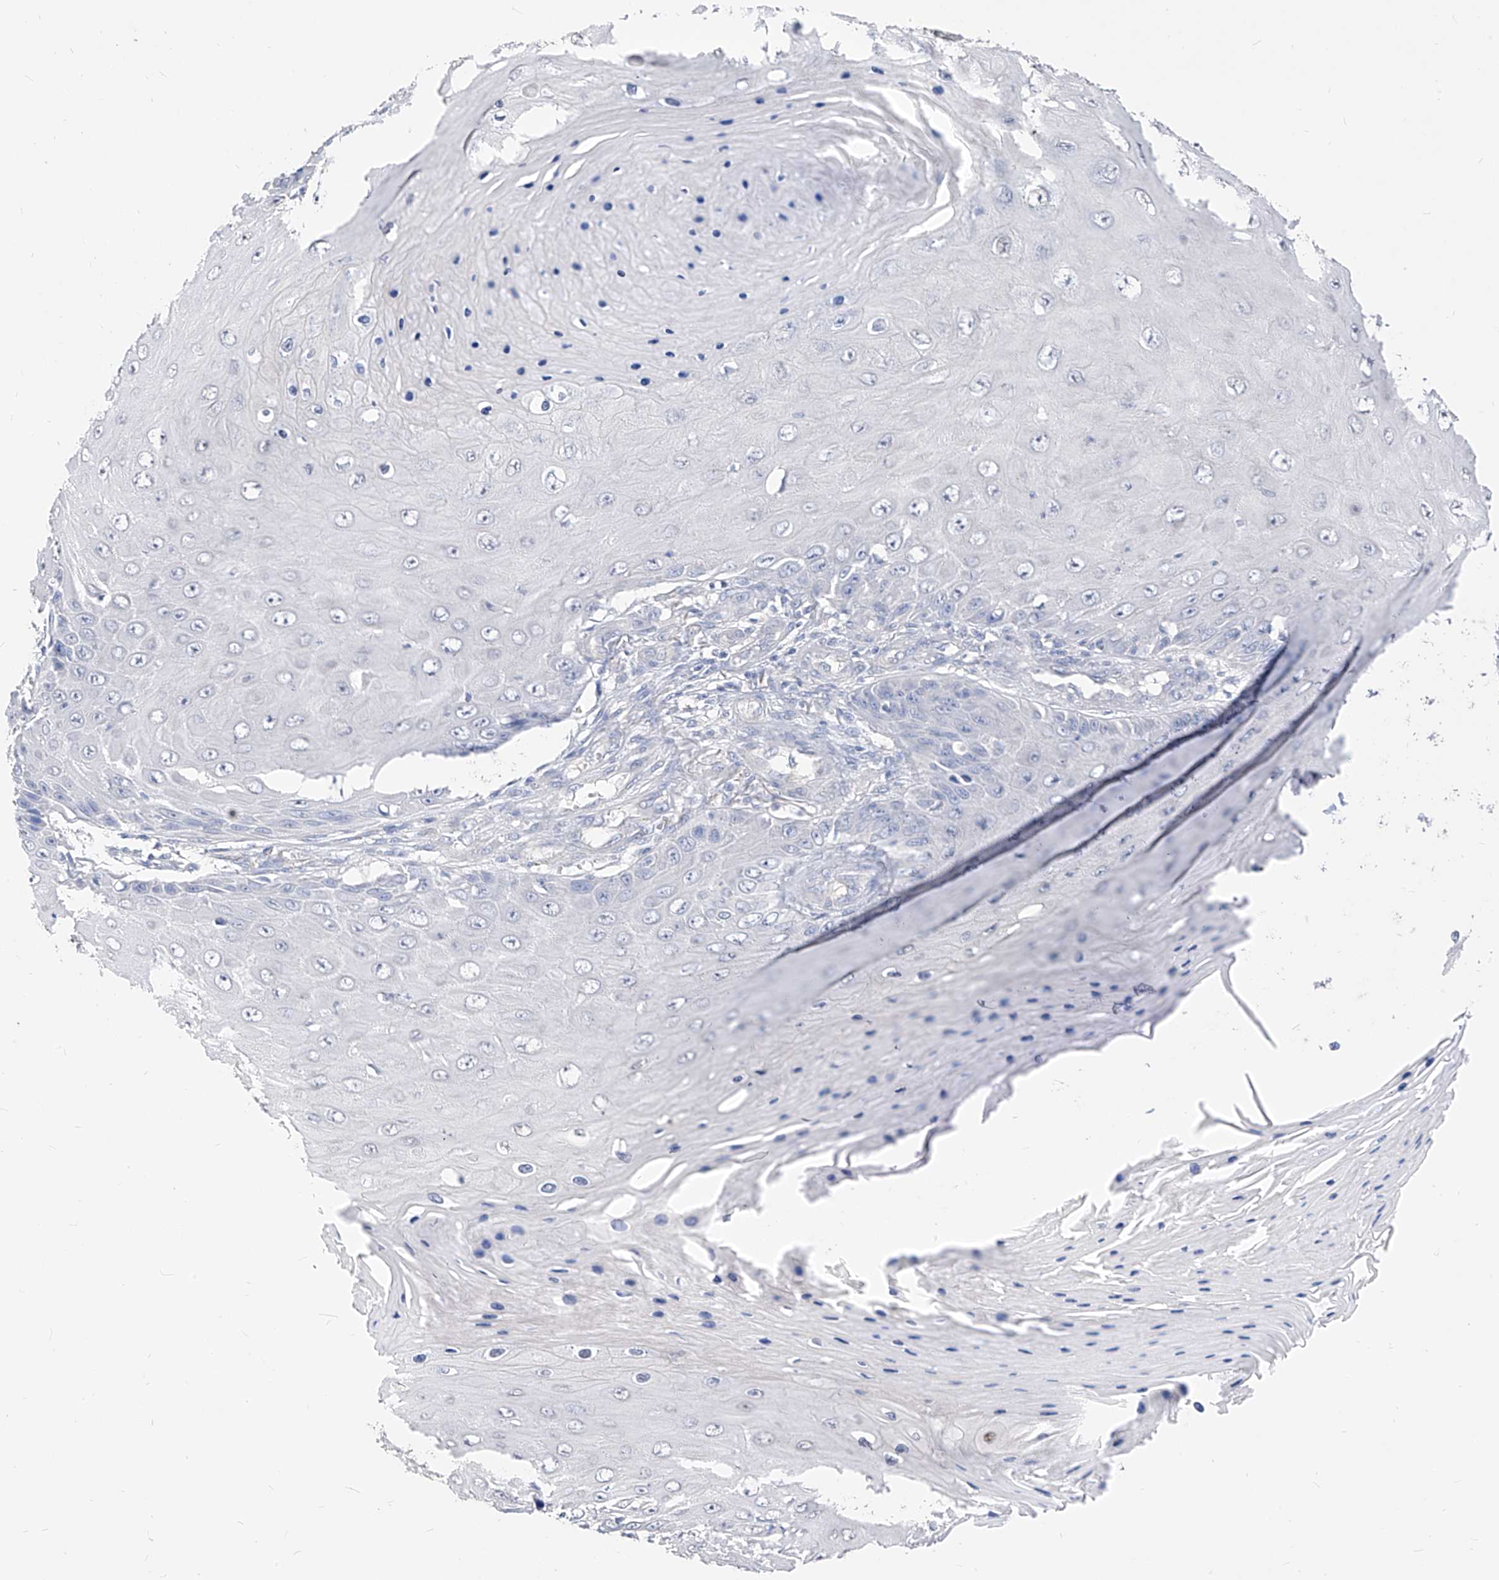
{"staining": {"intensity": "negative", "quantity": "none", "location": "none"}, "tissue": "skin cancer", "cell_type": "Tumor cells", "image_type": "cancer", "snomed": [{"axis": "morphology", "description": "Squamous cell carcinoma, NOS"}, {"axis": "topography", "description": "Skin"}], "caption": "Skin squamous cell carcinoma stained for a protein using IHC reveals no staining tumor cells.", "gene": "ZZEF1", "patient": {"sex": "female", "age": 73}}